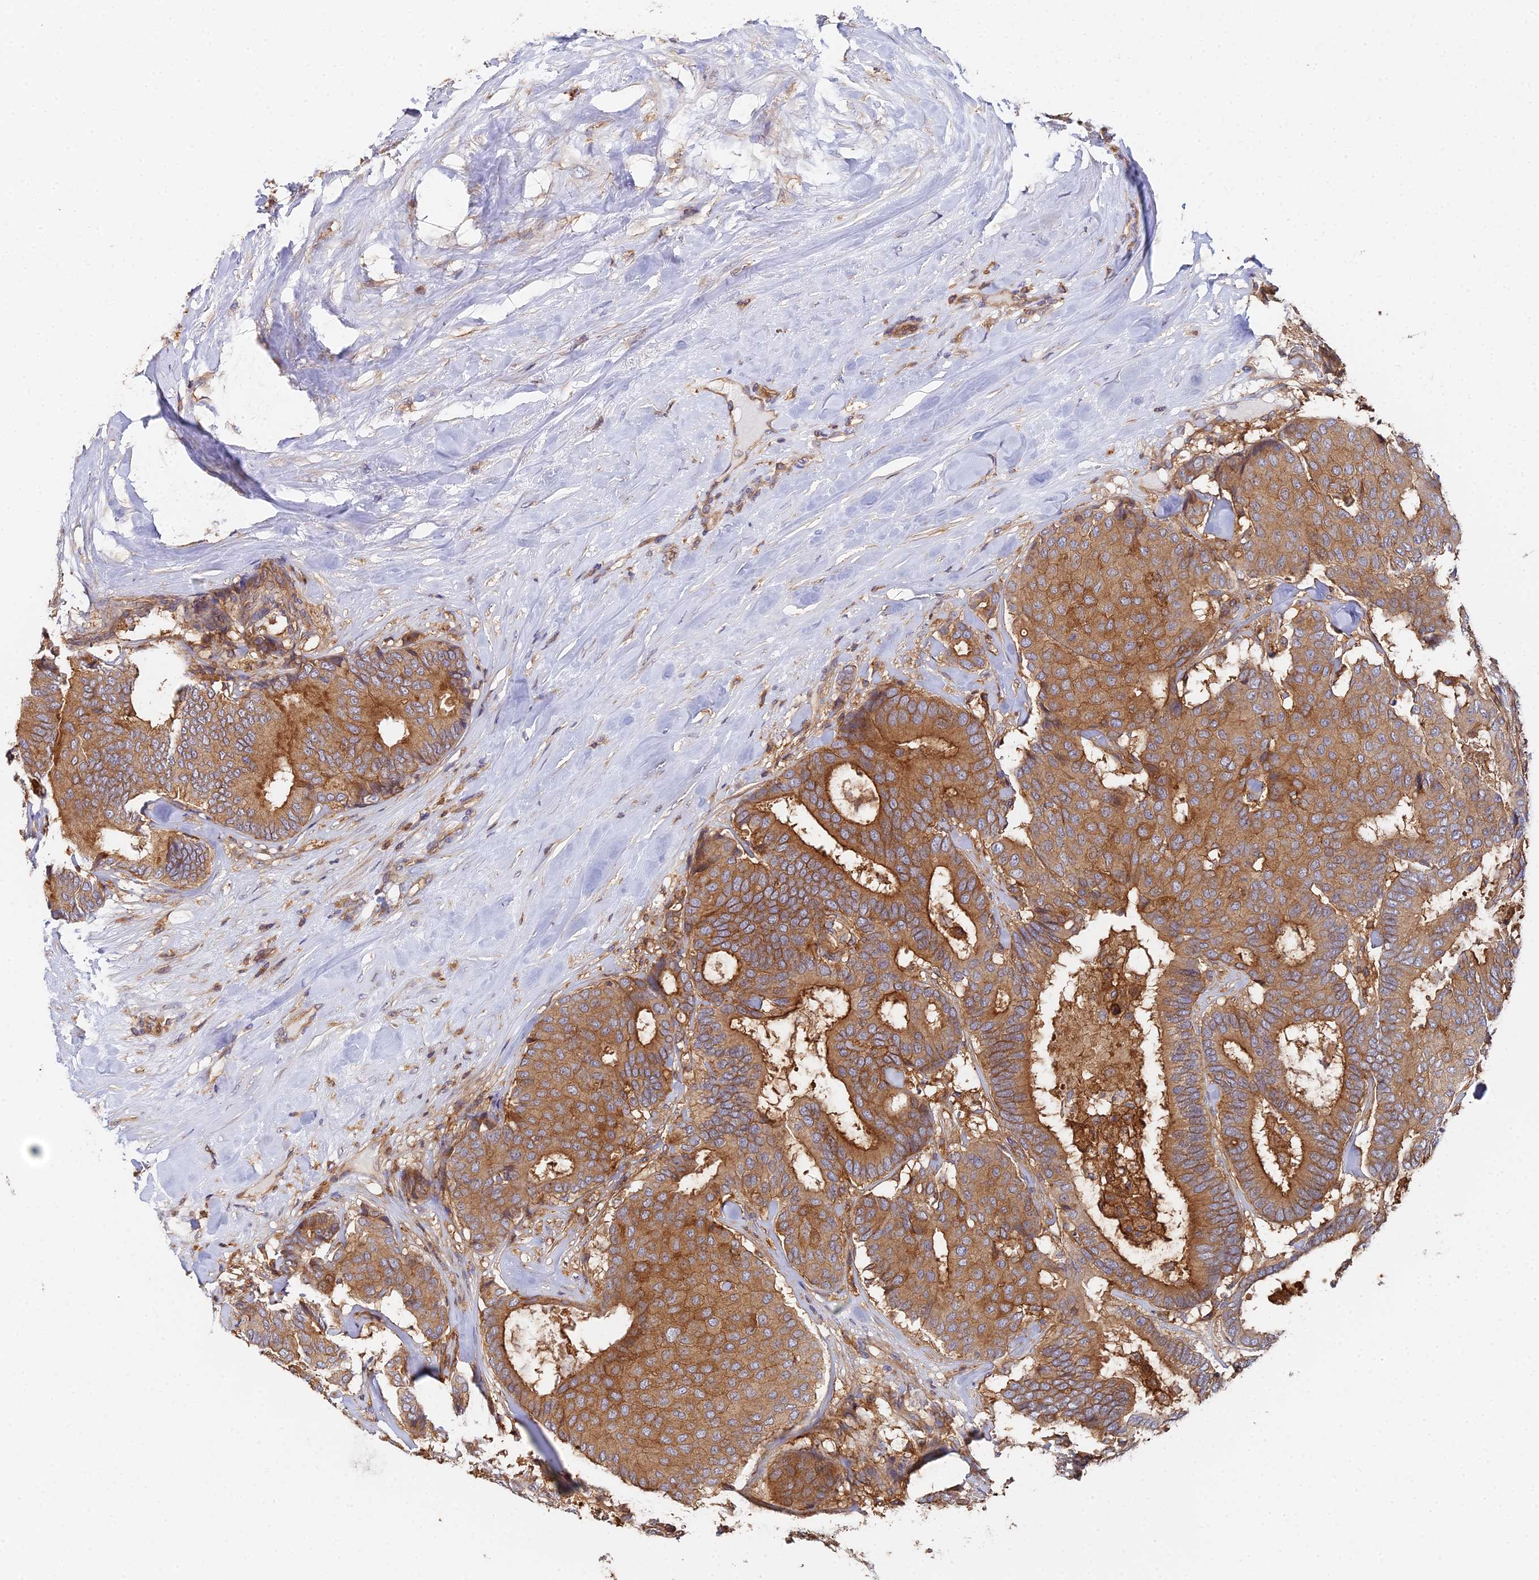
{"staining": {"intensity": "moderate", "quantity": ">75%", "location": "cytoplasmic/membranous"}, "tissue": "breast cancer", "cell_type": "Tumor cells", "image_type": "cancer", "snomed": [{"axis": "morphology", "description": "Duct carcinoma"}, {"axis": "topography", "description": "Breast"}], "caption": "Breast cancer (infiltrating ductal carcinoma) tissue shows moderate cytoplasmic/membranous expression in approximately >75% of tumor cells, visualized by immunohistochemistry. Immunohistochemistry stains the protein of interest in brown and the nuclei are stained blue.", "gene": "GNG5B", "patient": {"sex": "female", "age": 75}}